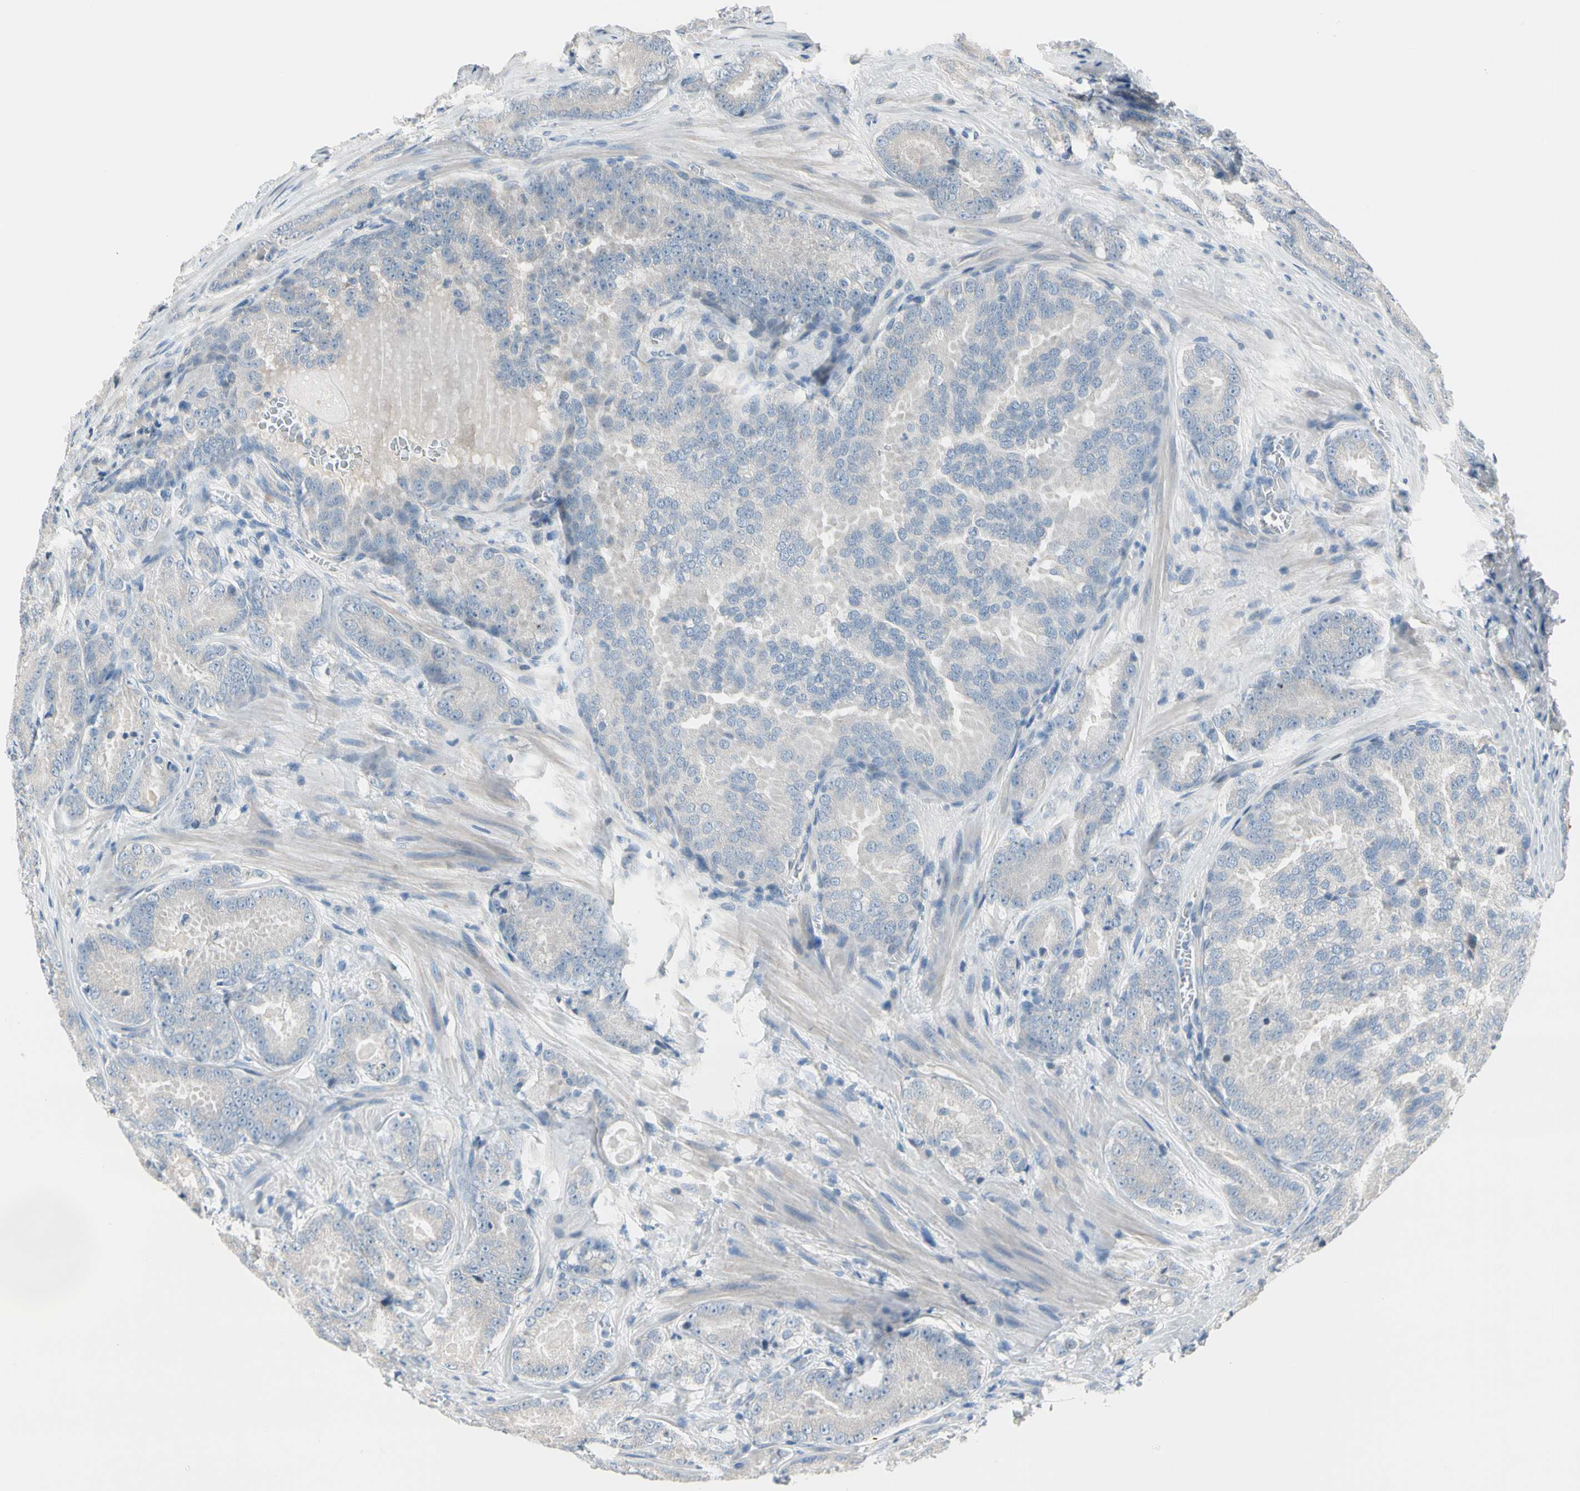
{"staining": {"intensity": "negative", "quantity": "none", "location": "none"}, "tissue": "prostate cancer", "cell_type": "Tumor cells", "image_type": "cancer", "snomed": [{"axis": "morphology", "description": "Adenocarcinoma, High grade"}, {"axis": "topography", "description": "Prostate"}], "caption": "High magnification brightfield microscopy of prostate cancer (high-grade adenocarcinoma) stained with DAB (3,3'-diaminobenzidine) (brown) and counterstained with hematoxylin (blue): tumor cells show no significant staining.", "gene": "STK40", "patient": {"sex": "male", "age": 64}}